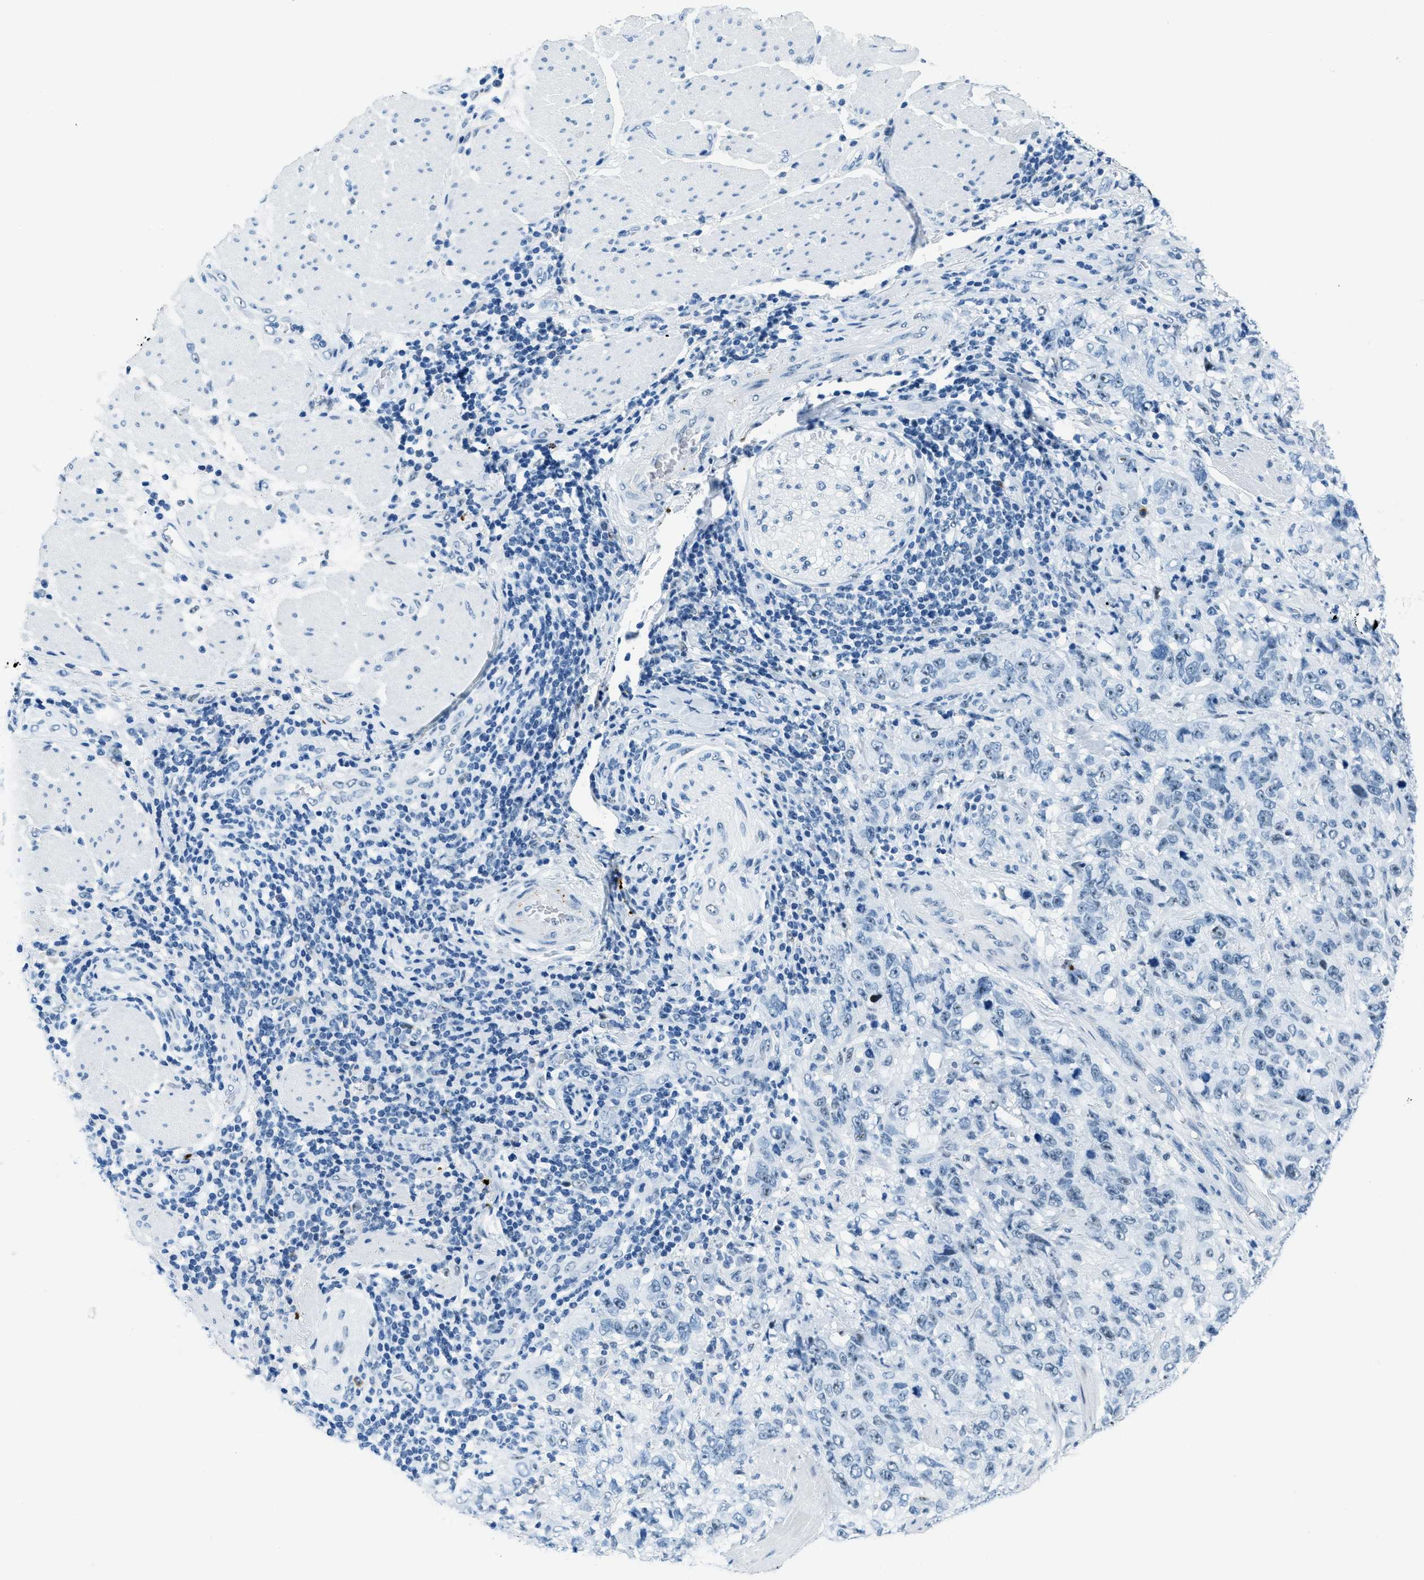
{"staining": {"intensity": "weak", "quantity": "<25%", "location": "nuclear"}, "tissue": "stomach cancer", "cell_type": "Tumor cells", "image_type": "cancer", "snomed": [{"axis": "morphology", "description": "Adenocarcinoma, NOS"}, {"axis": "topography", "description": "Stomach"}], "caption": "Human adenocarcinoma (stomach) stained for a protein using immunohistochemistry exhibits no staining in tumor cells.", "gene": "PLA2G2A", "patient": {"sex": "male", "age": 48}}